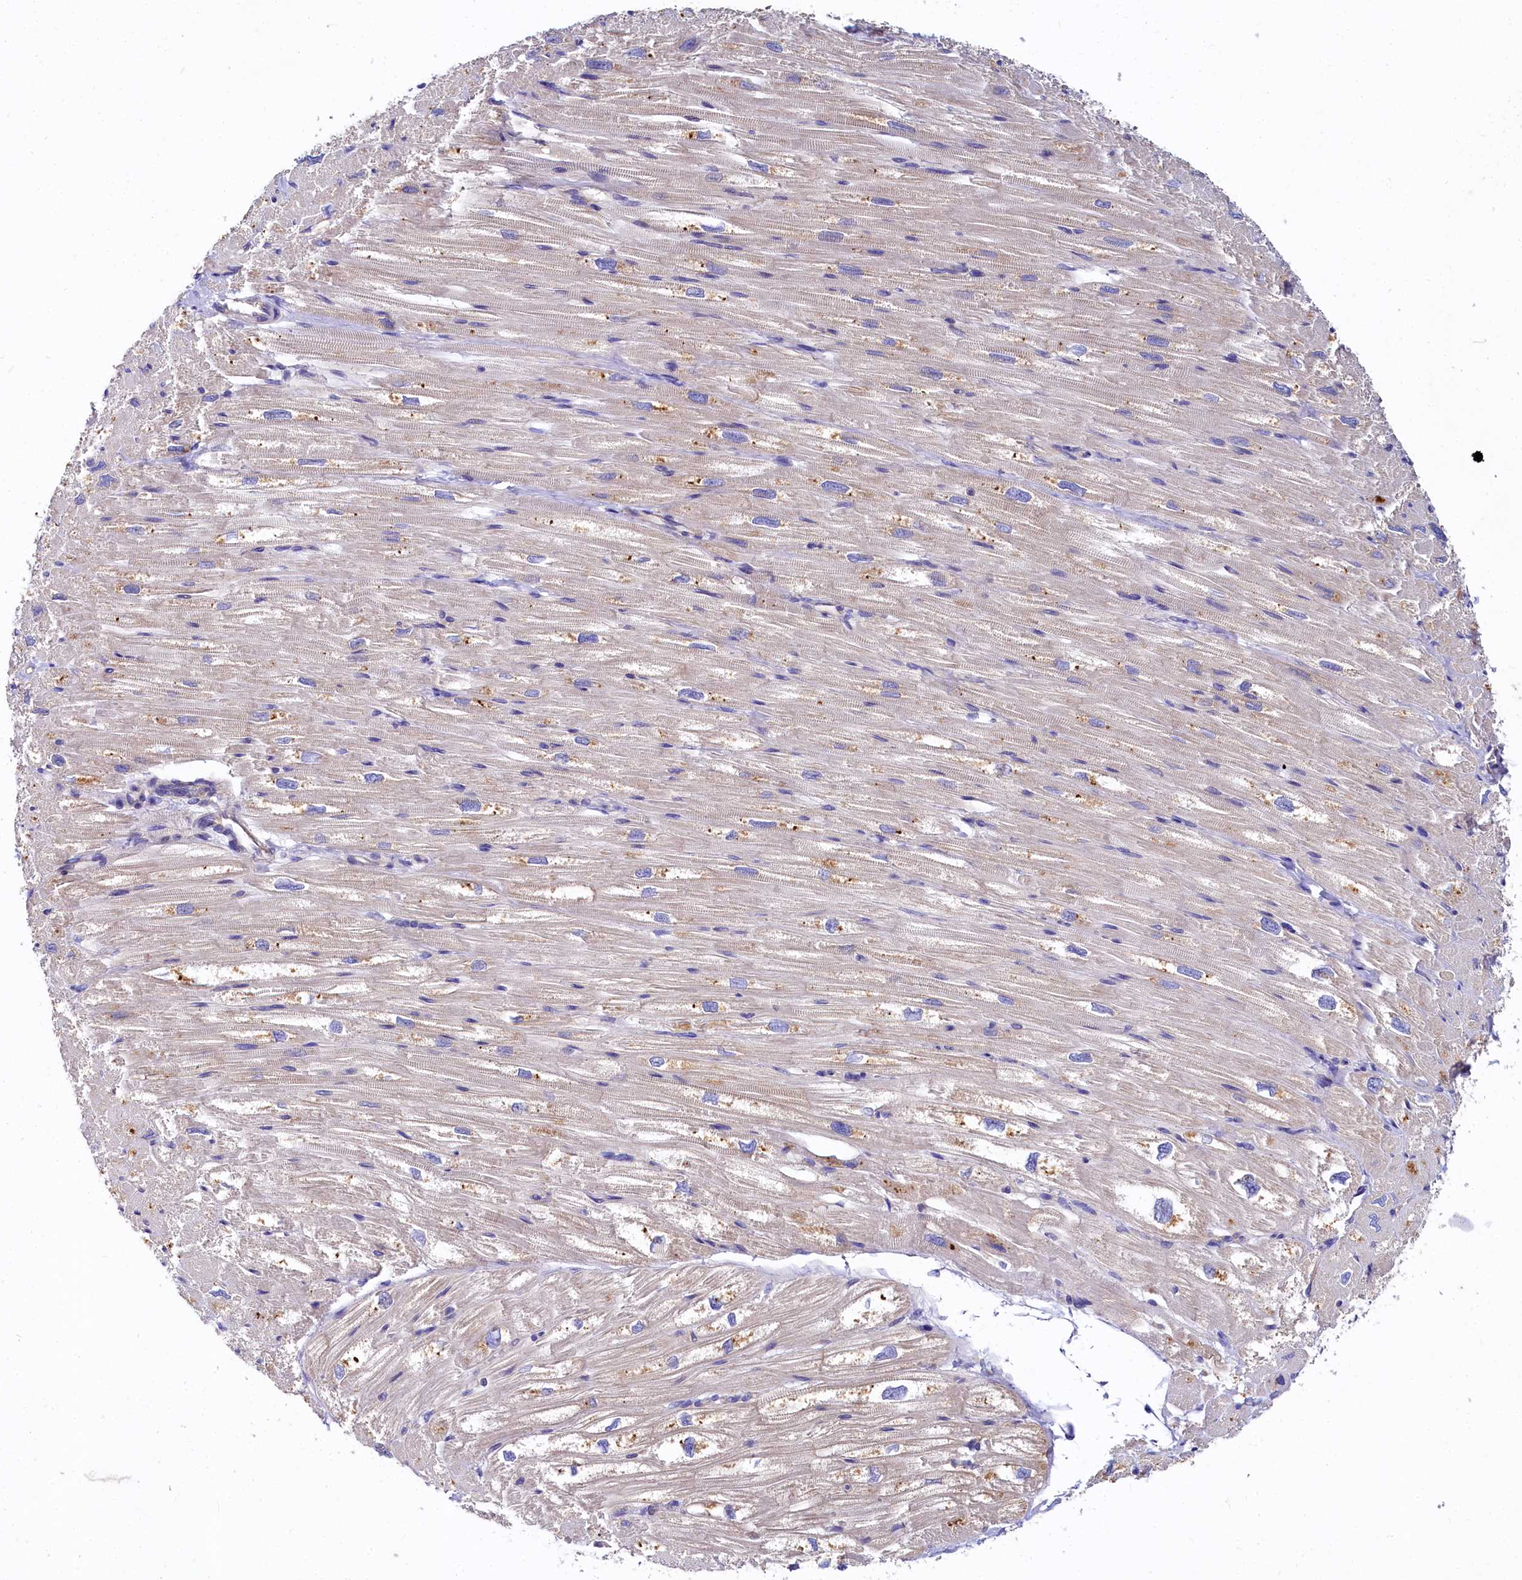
{"staining": {"intensity": "moderate", "quantity": "<25%", "location": "cytoplasmic/membranous"}, "tissue": "heart muscle", "cell_type": "Cardiomyocytes", "image_type": "normal", "snomed": [{"axis": "morphology", "description": "Normal tissue, NOS"}, {"axis": "topography", "description": "Heart"}], "caption": "Immunohistochemical staining of normal human heart muscle shows <25% levels of moderate cytoplasmic/membranous protein expression in about <25% of cardiomyocytes.", "gene": "QARS1", "patient": {"sex": "male", "age": 50}}